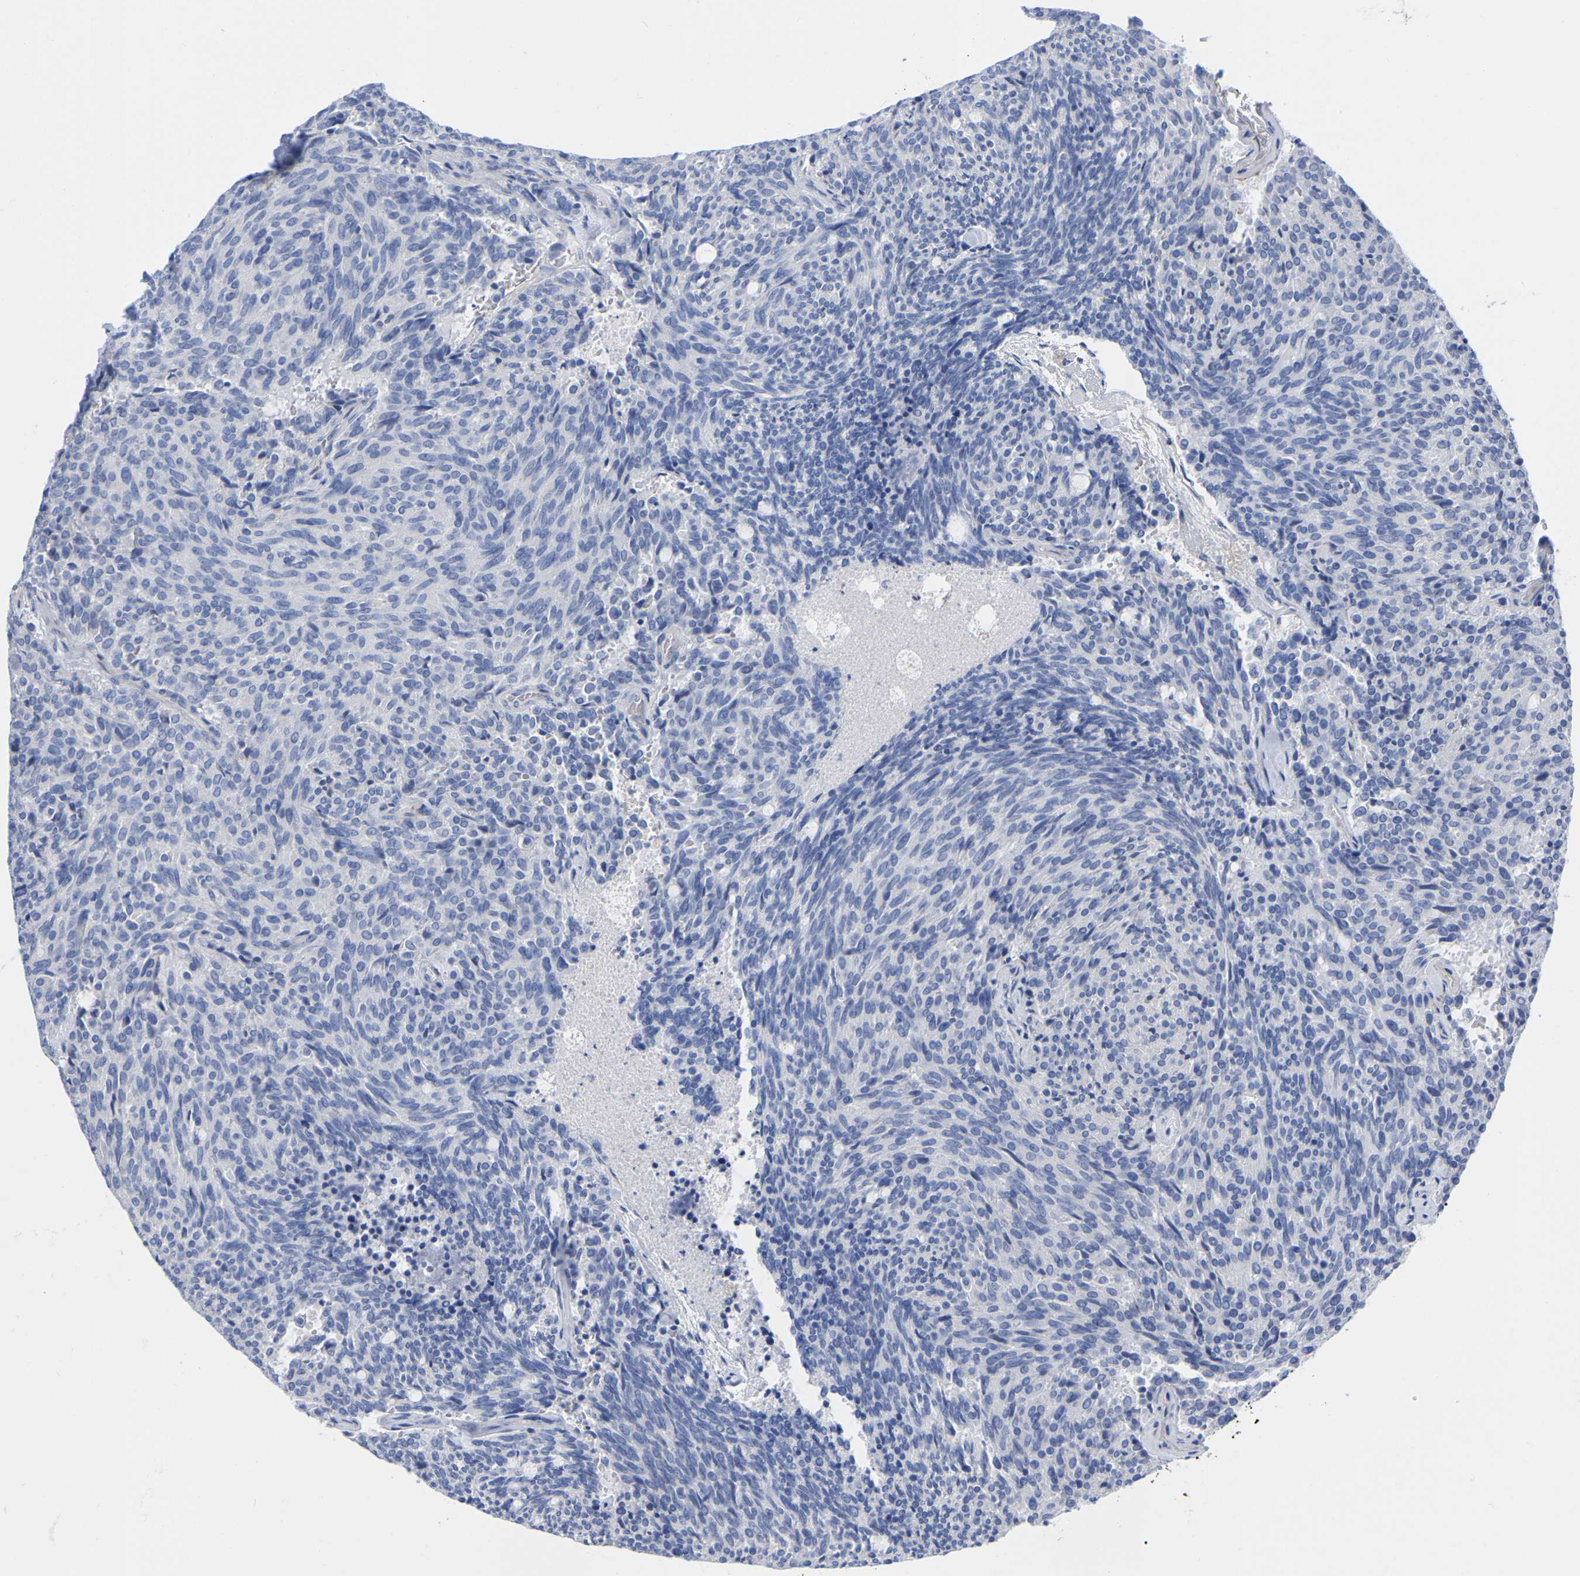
{"staining": {"intensity": "negative", "quantity": "none", "location": "none"}, "tissue": "carcinoid", "cell_type": "Tumor cells", "image_type": "cancer", "snomed": [{"axis": "morphology", "description": "Carcinoid, malignant, NOS"}, {"axis": "topography", "description": "Pancreas"}], "caption": "This is an immunohistochemistry image of carcinoid. There is no positivity in tumor cells.", "gene": "HAPLN1", "patient": {"sex": "female", "age": 54}}